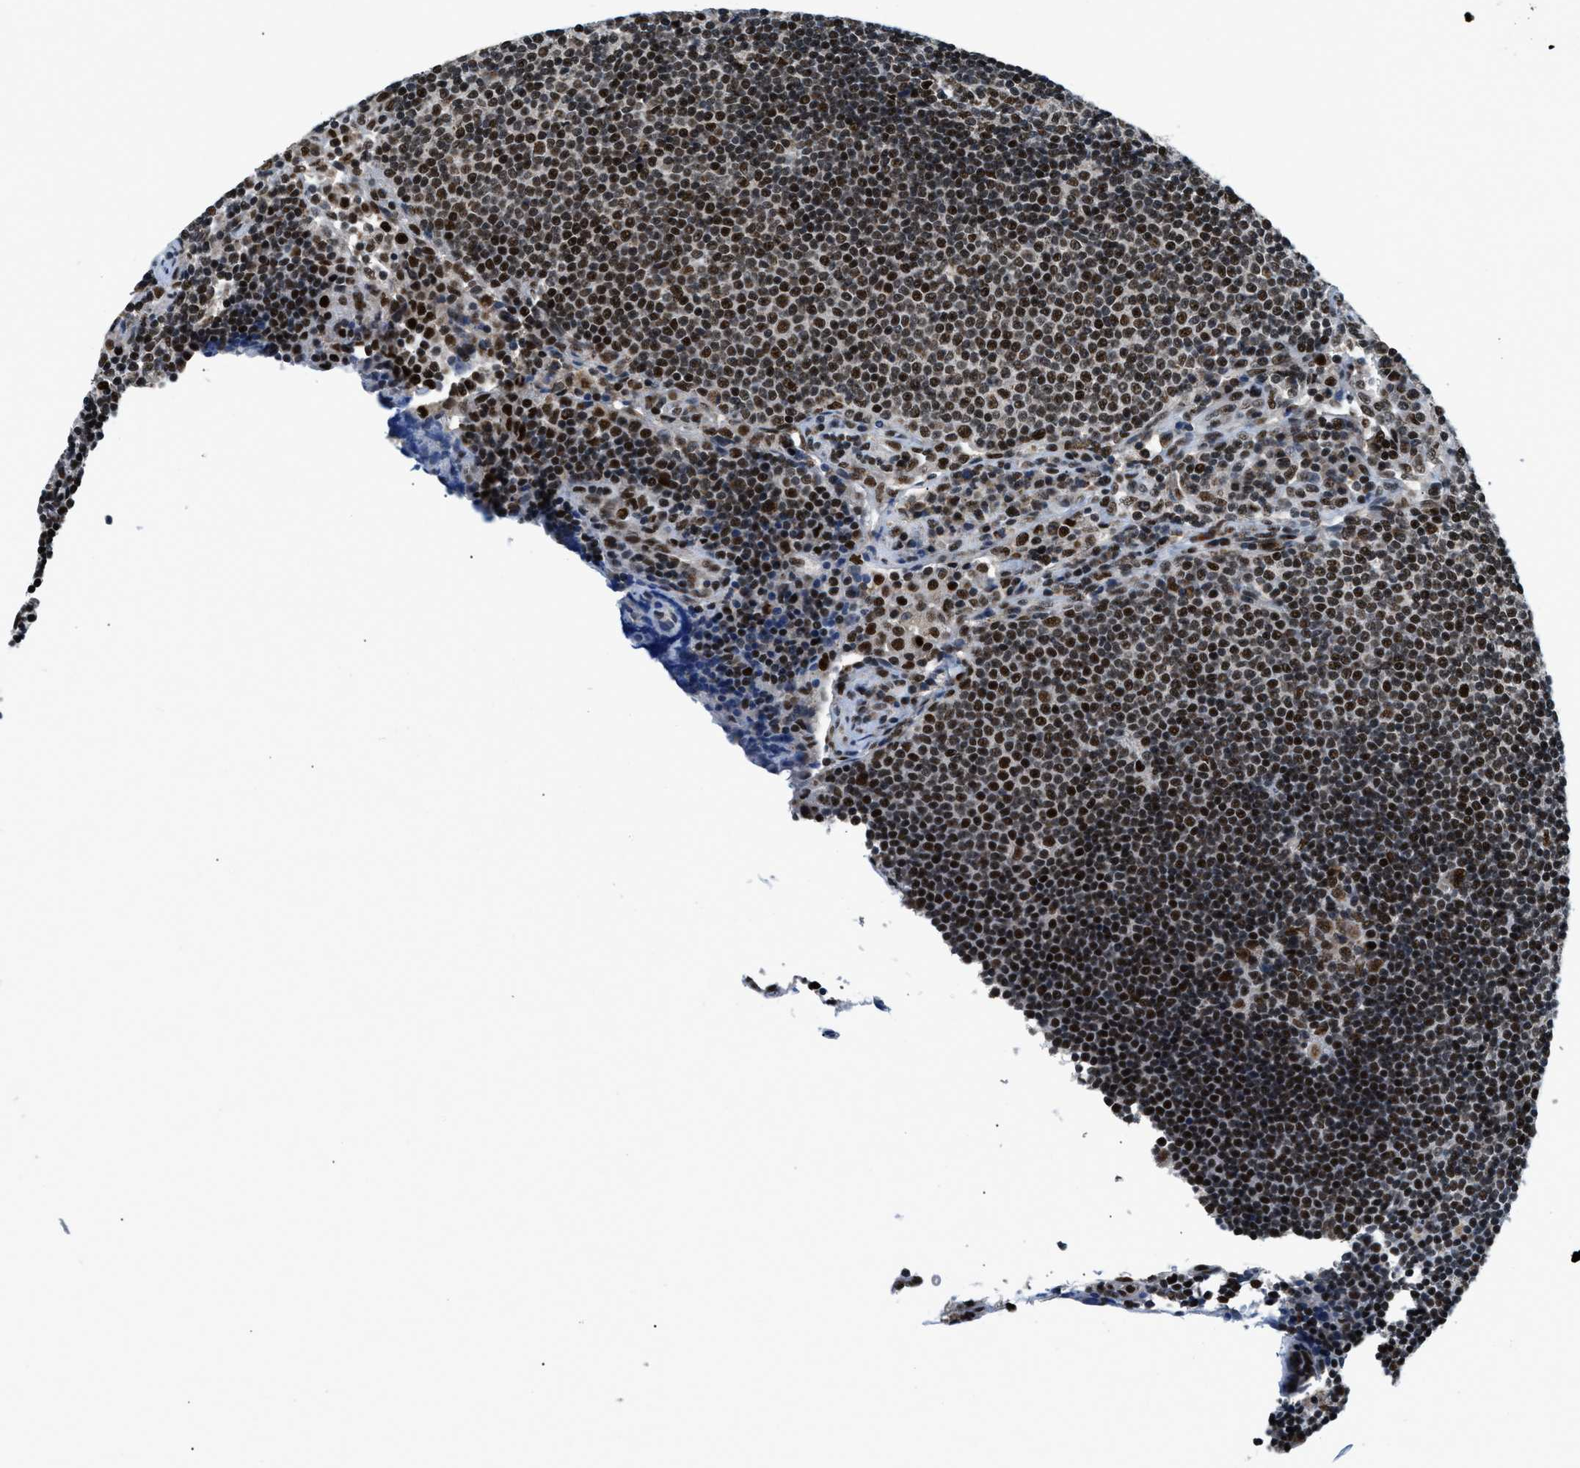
{"staining": {"intensity": "strong", "quantity": ">75%", "location": "nuclear"}, "tissue": "lymph node", "cell_type": "Germinal center cells", "image_type": "normal", "snomed": [{"axis": "morphology", "description": "Normal tissue, NOS"}, {"axis": "topography", "description": "Lymph node"}], "caption": "IHC photomicrograph of unremarkable human lymph node stained for a protein (brown), which exhibits high levels of strong nuclear positivity in about >75% of germinal center cells.", "gene": "KDM3B", "patient": {"sex": "female", "age": 53}}